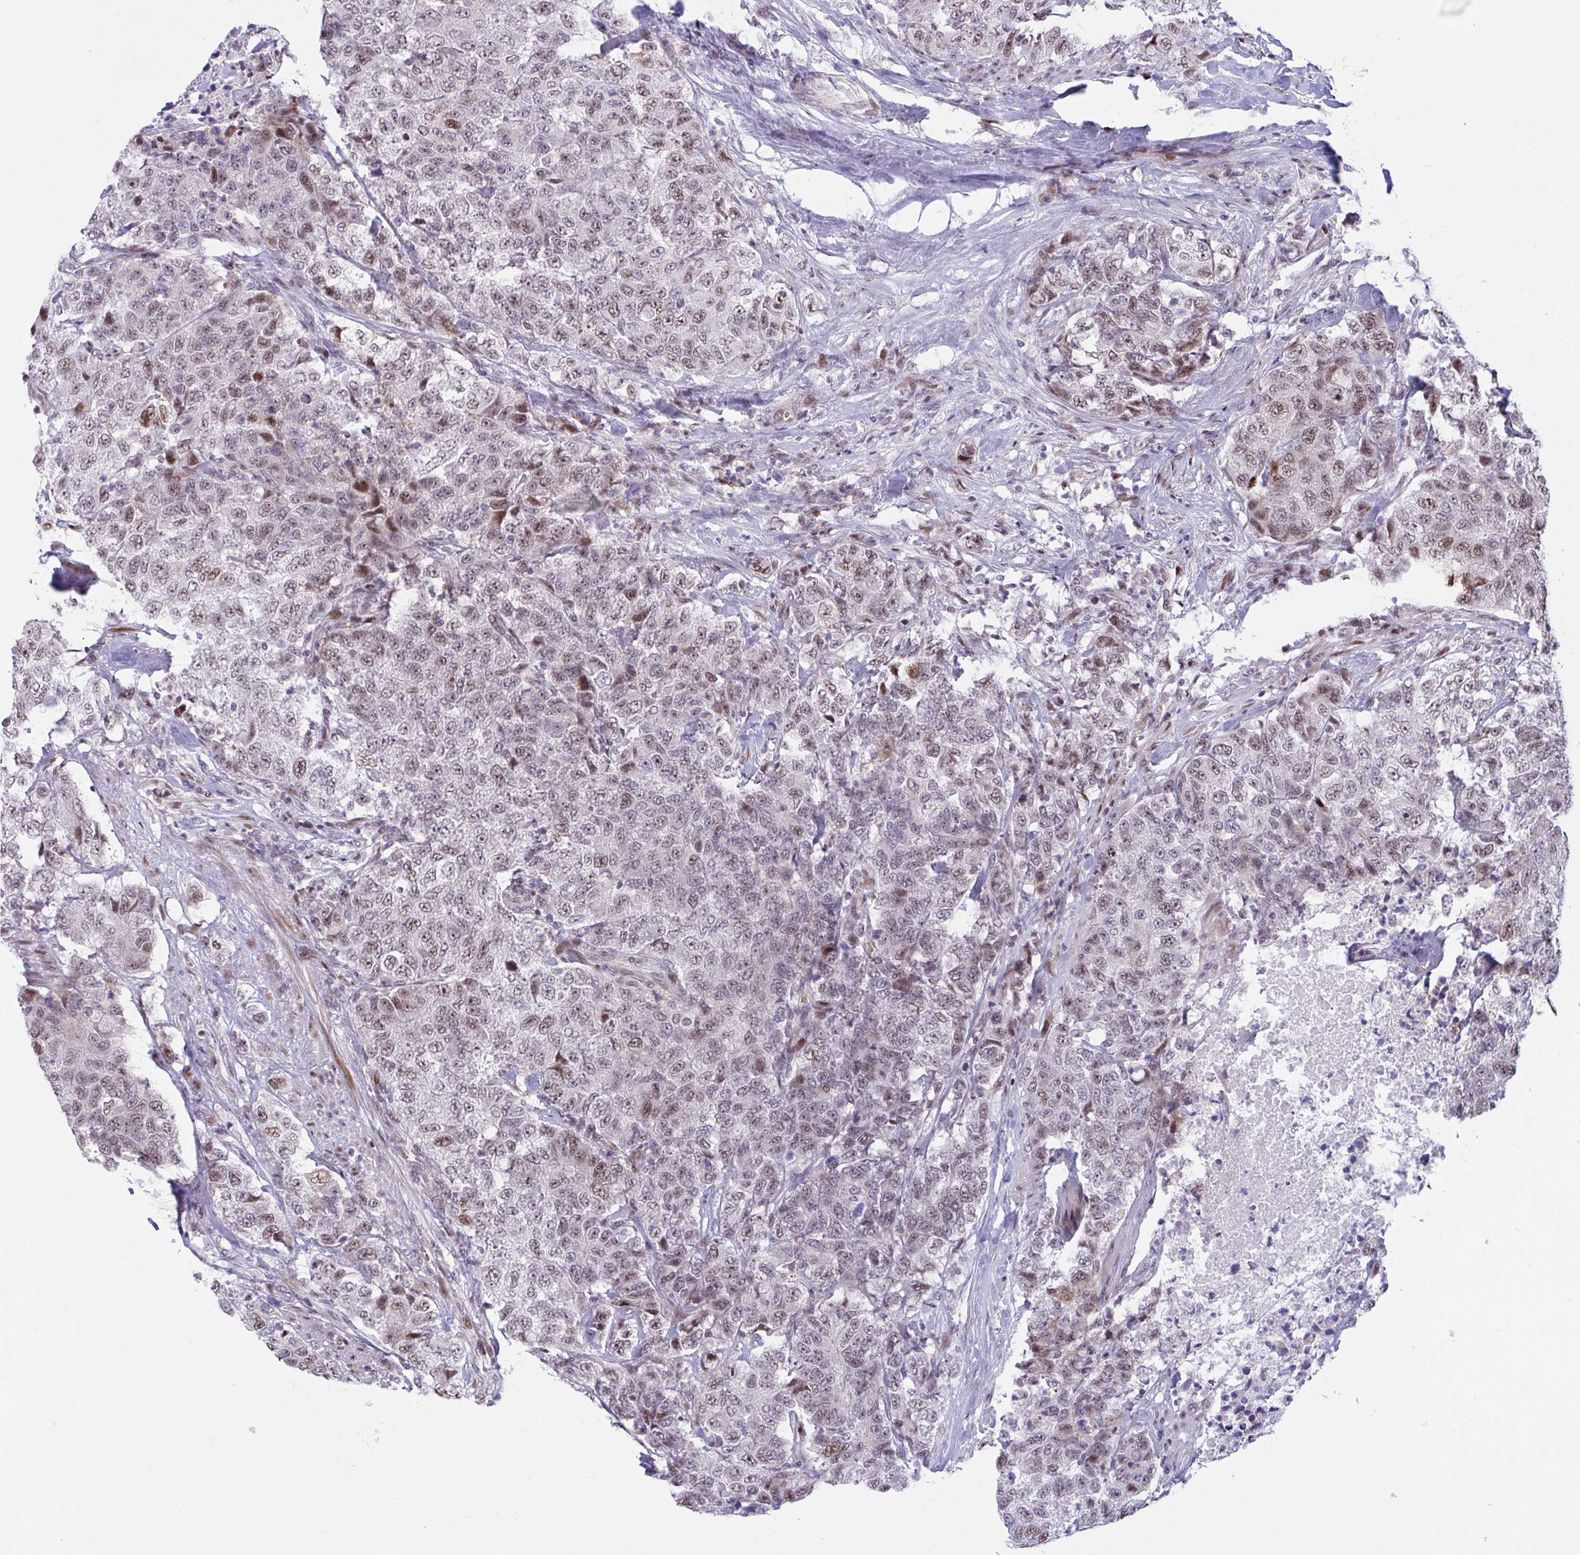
{"staining": {"intensity": "moderate", "quantity": ">75%", "location": "nuclear"}, "tissue": "urothelial cancer", "cell_type": "Tumor cells", "image_type": "cancer", "snomed": [{"axis": "morphology", "description": "Urothelial carcinoma, High grade"}, {"axis": "topography", "description": "Urinary bladder"}], "caption": "Immunohistochemical staining of human urothelial cancer exhibits medium levels of moderate nuclear expression in about >75% of tumor cells. The staining is performed using DAB (3,3'-diaminobenzidine) brown chromogen to label protein expression. The nuclei are counter-stained blue using hematoxylin.", "gene": "RBL1", "patient": {"sex": "female", "age": 78}}